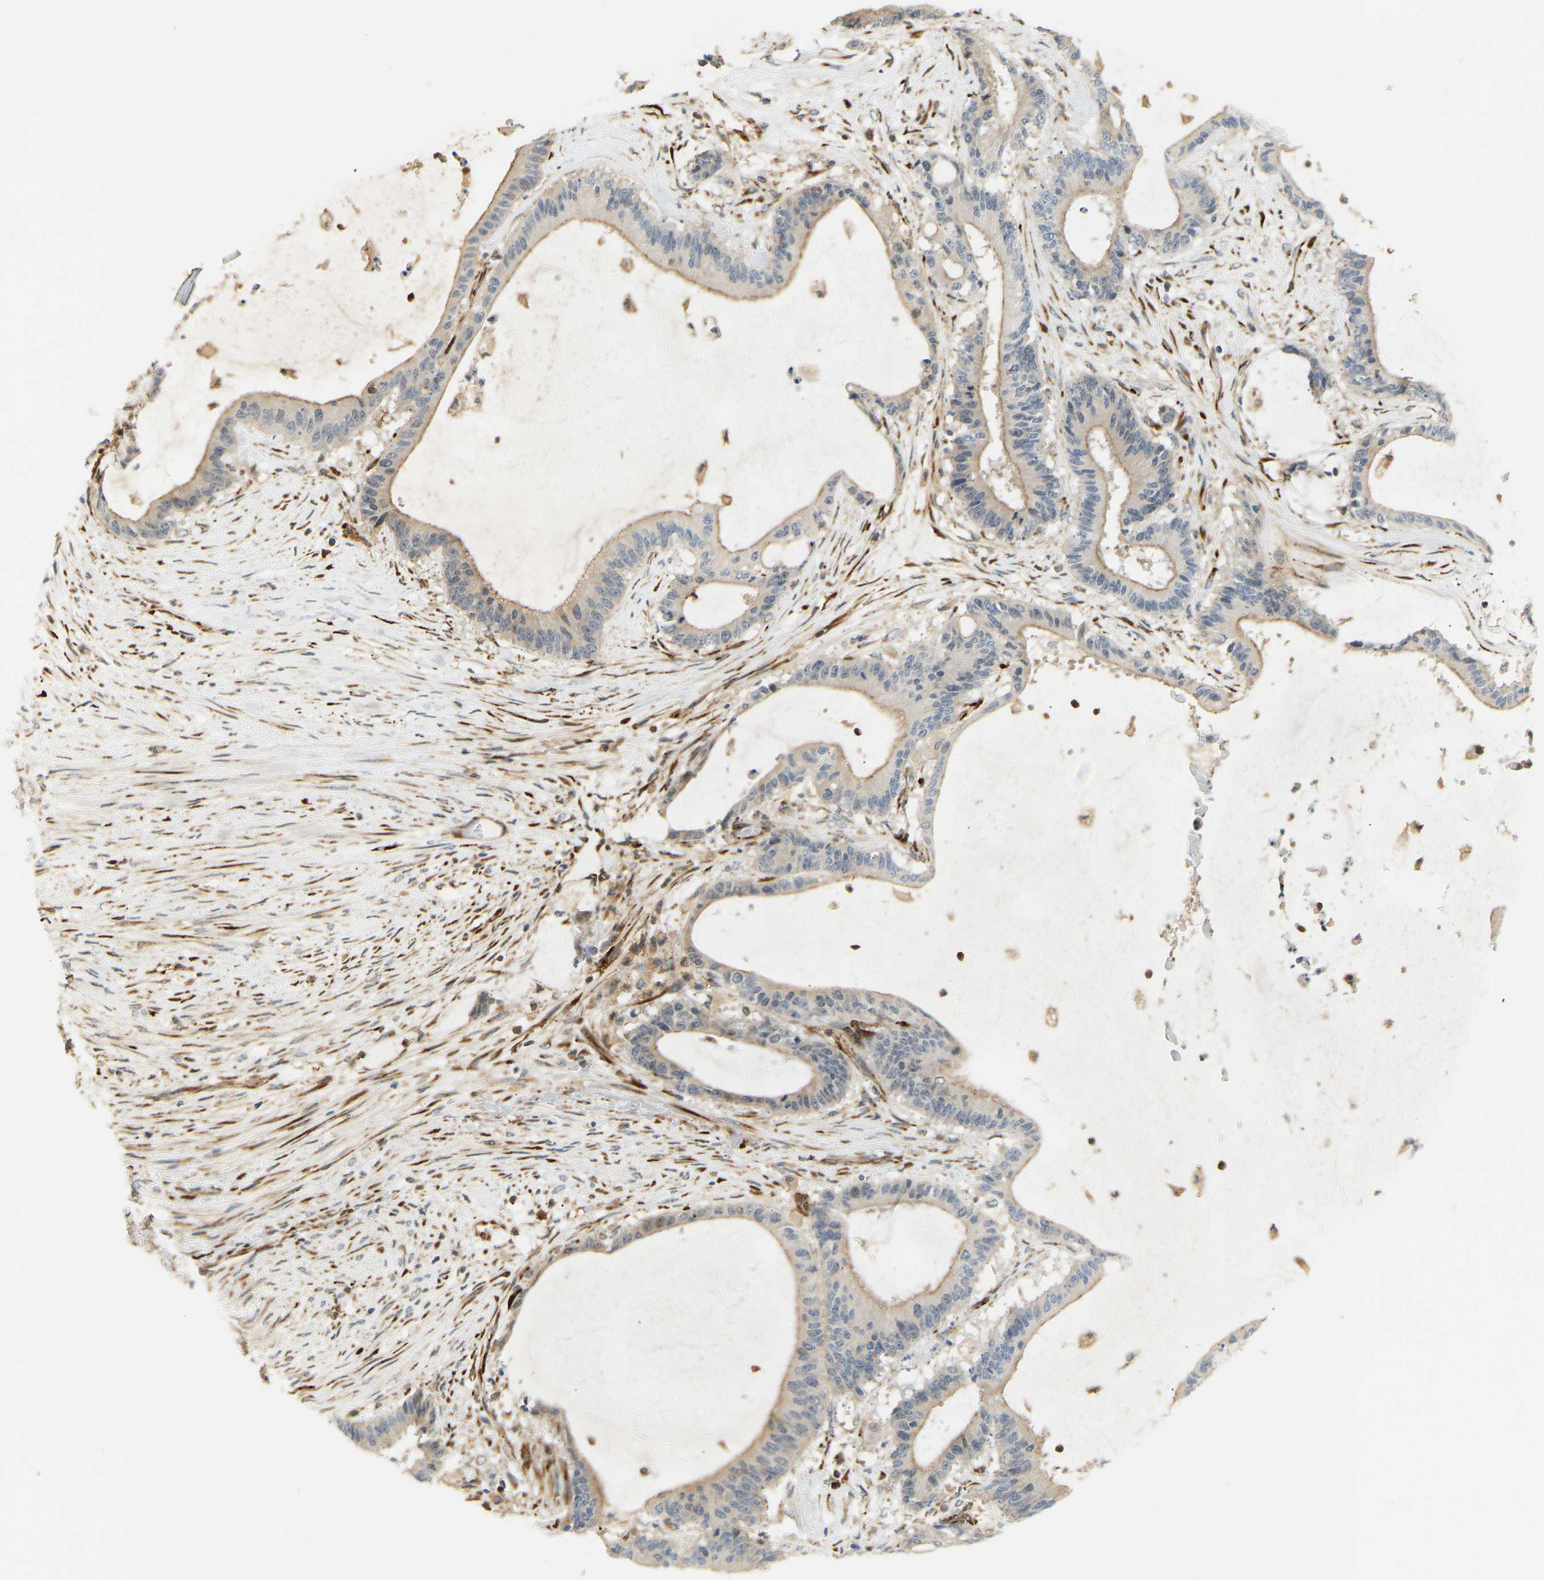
{"staining": {"intensity": "weak", "quantity": ">75%", "location": "cytoplasmic/membranous"}, "tissue": "liver cancer", "cell_type": "Tumor cells", "image_type": "cancer", "snomed": [{"axis": "morphology", "description": "Cholangiocarcinoma"}, {"axis": "topography", "description": "Liver"}], "caption": "Immunohistochemical staining of human cholangiocarcinoma (liver) displays weak cytoplasmic/membranous protein expression in about >75% of tumor cells.", "gene": "PLCG2", "patient": {"sex": "female", "age": 73}}